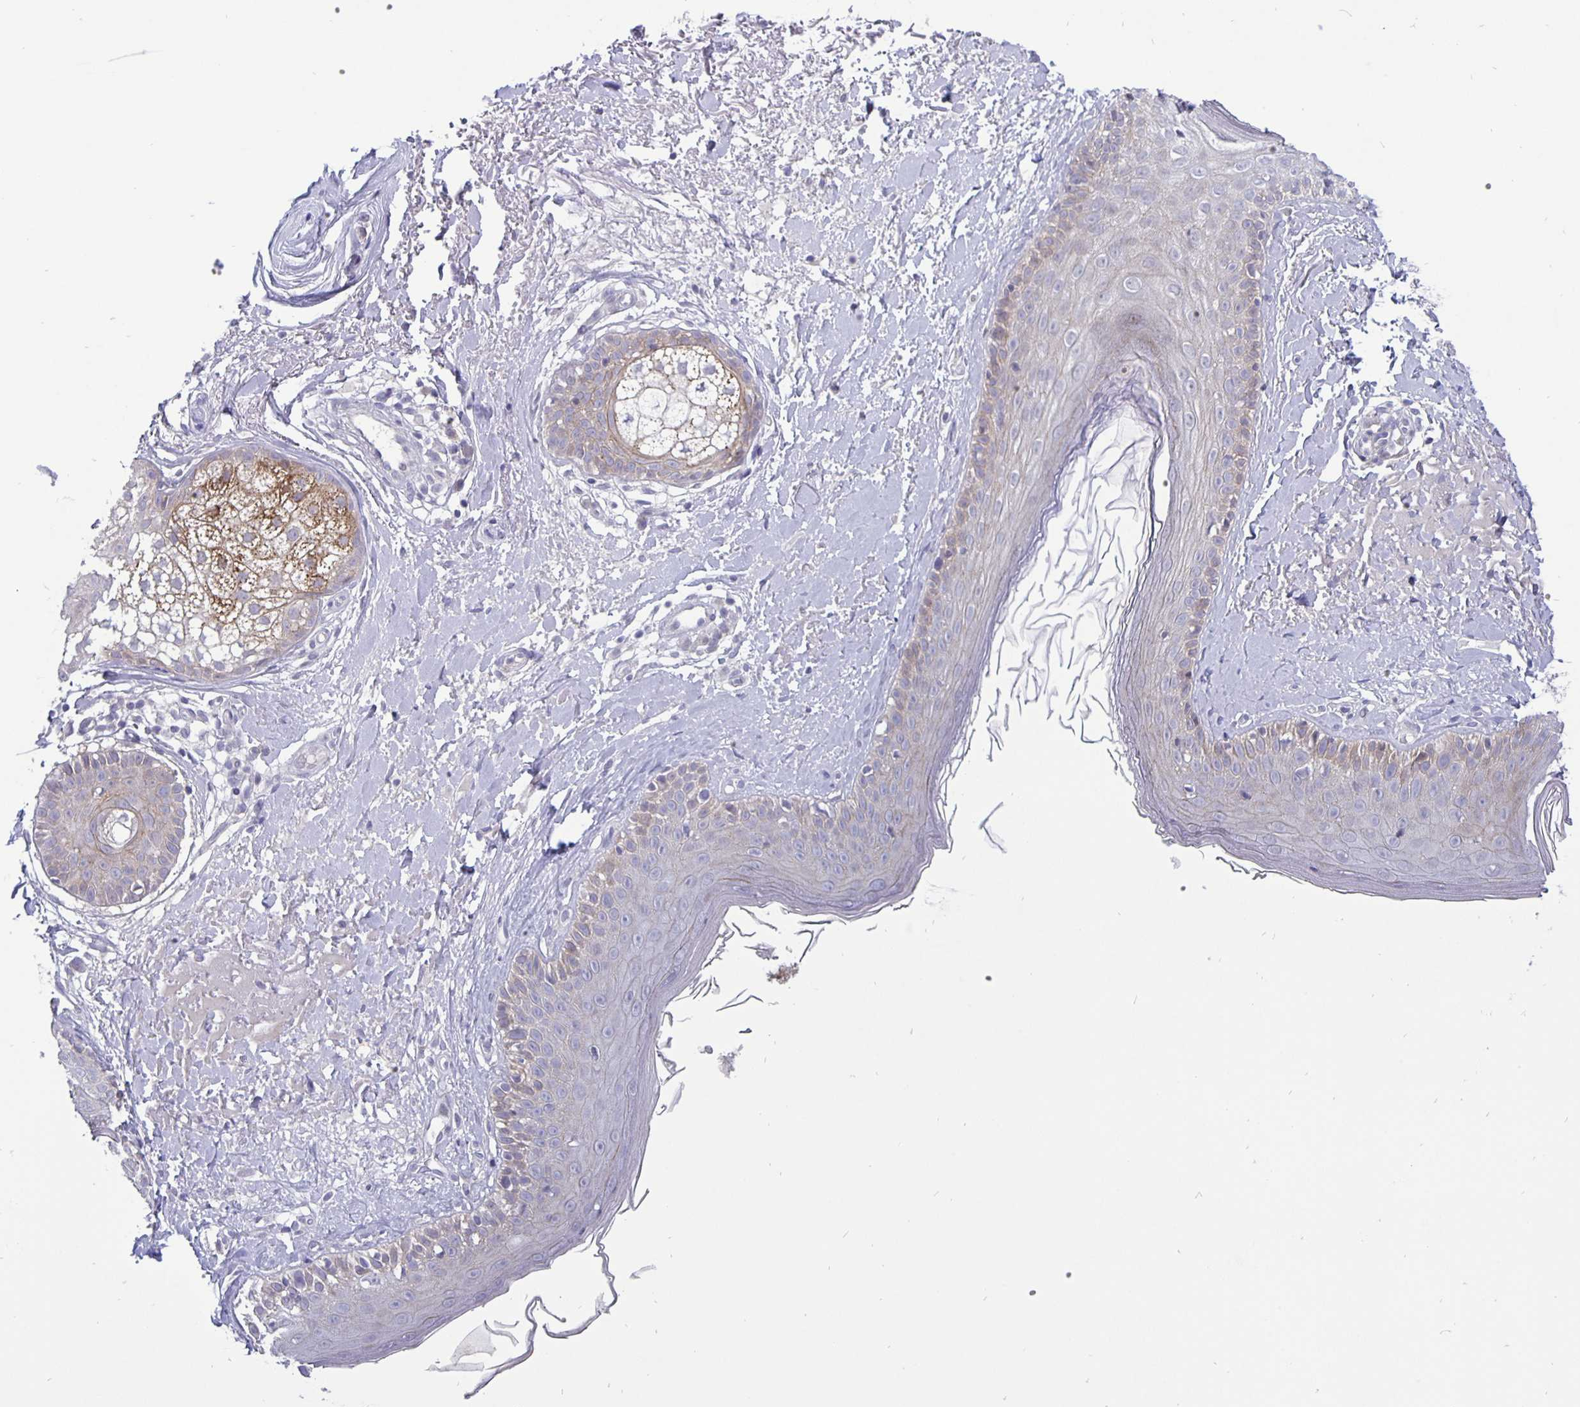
{"staining": {"intensity": "negative", "quantity": "none", "location": "none"}, "tissue": "skin", "cell_type": "Fibroblasts", "image_type": "normal", "snomed": [{"axis": "morphology", "description": "Normal tissue, NOS"}, {"axis": "topography", "description": "Skin"}], "caption": "IHC photomicrograph of normal skin: skin stained with DAB (3,3'-diaminobenzidine) shows no significant protein staining in fibroblasts.", "gene": "ERBB2", "patient": {"sex": "male", "age": 73}}